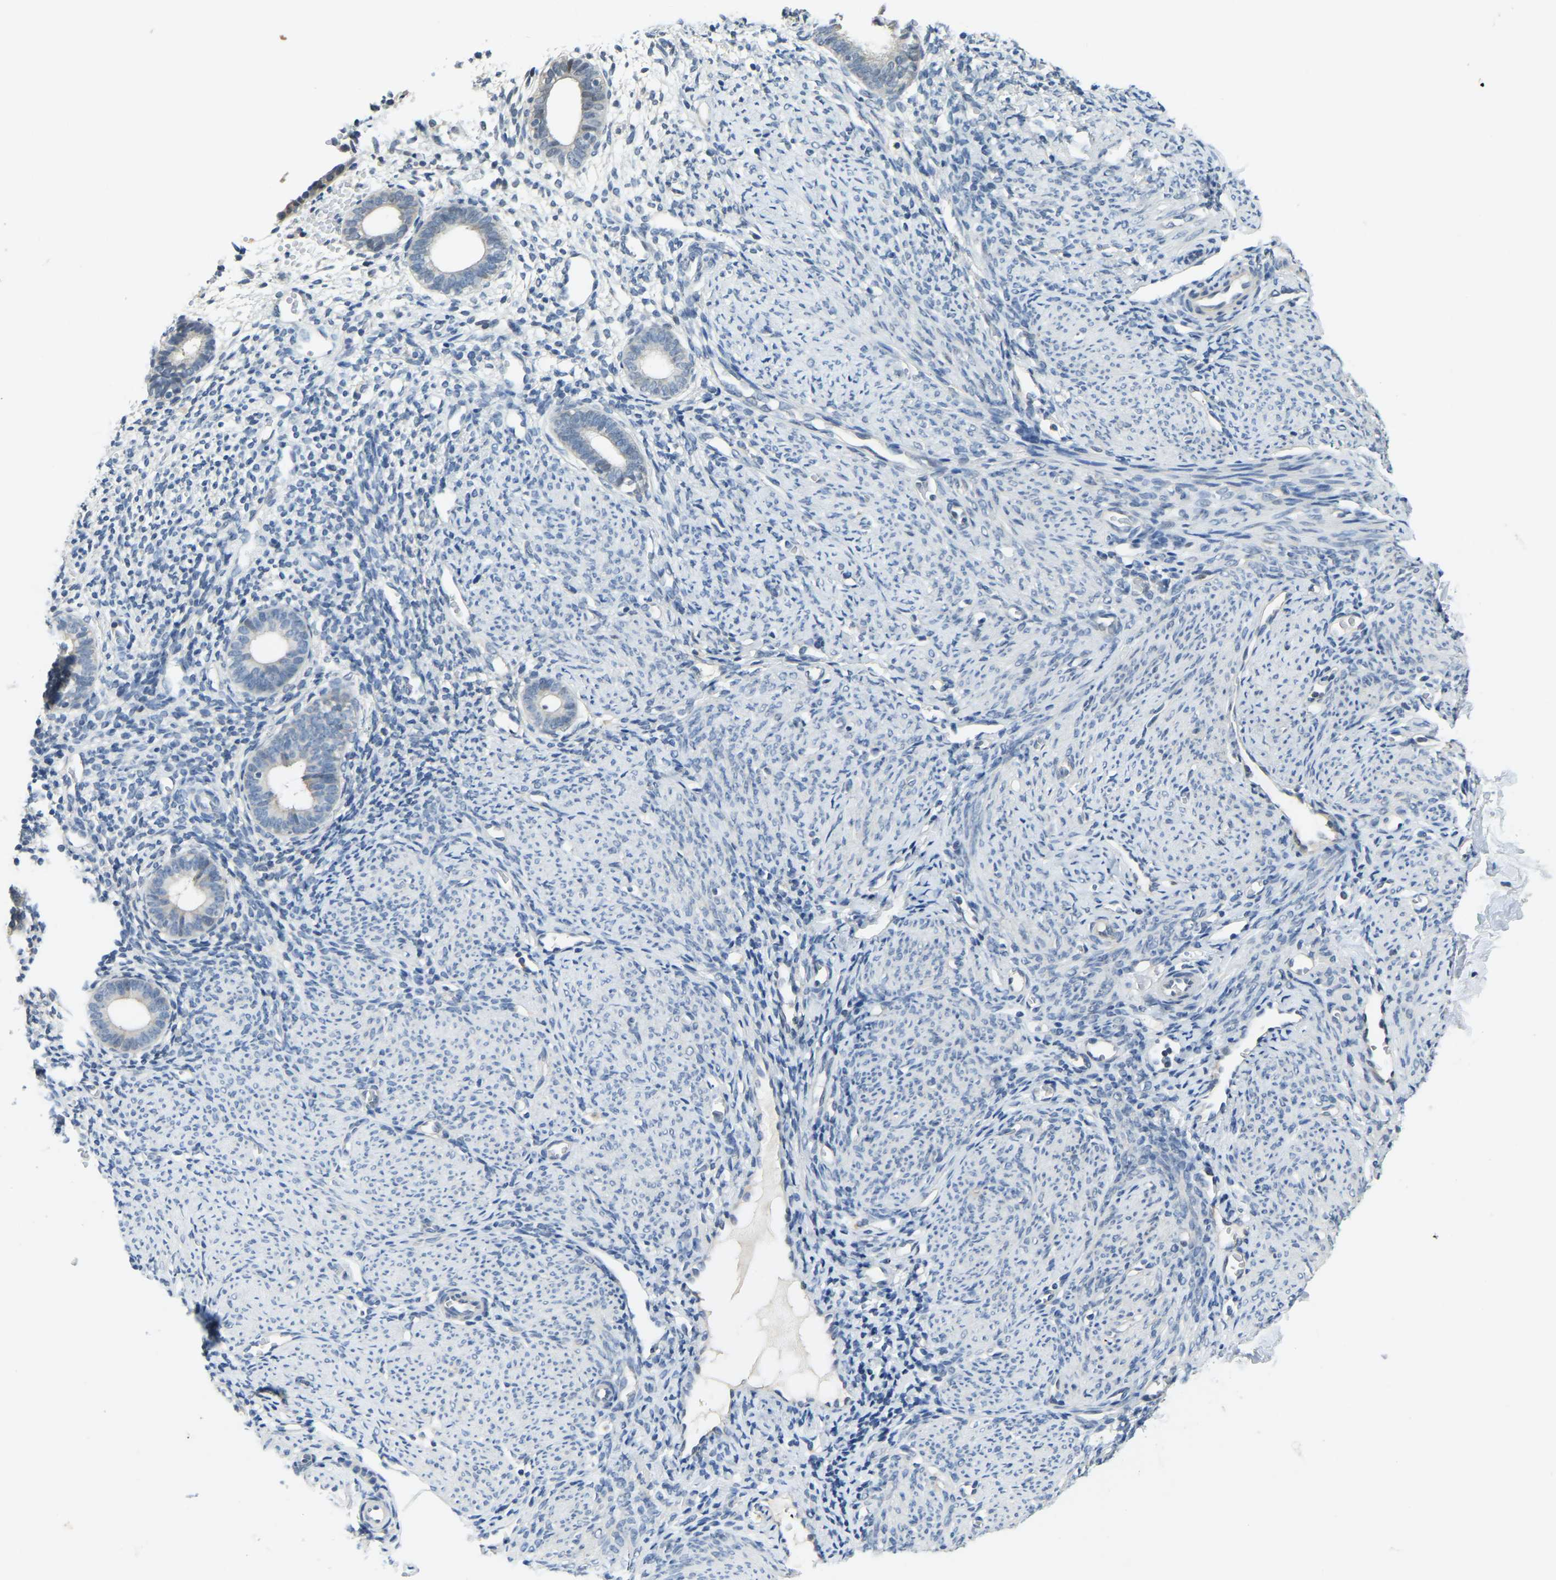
{"staining": {"intensity": "negative", "quantity": "none", "location": "none"}, "tissue": "endometrium", "cell_type": "Cells in endometrial stroma", "image_type": "normal", "snomed": [{"axis": "morphology", "description": "Normal tissue, NOS"}, {"axis": "morphology", "description": "Adenocarcinoma, NOS"}, {"axis": "topography", "description": "Endometrium"}], "caption": "DAB immunohistochemical staining of unremarkable endometrium demonstrates no significant expression in cells in endometrial stroma.", "gene": "AHNAK", "patient": {"sex": "female", "age": 57}}